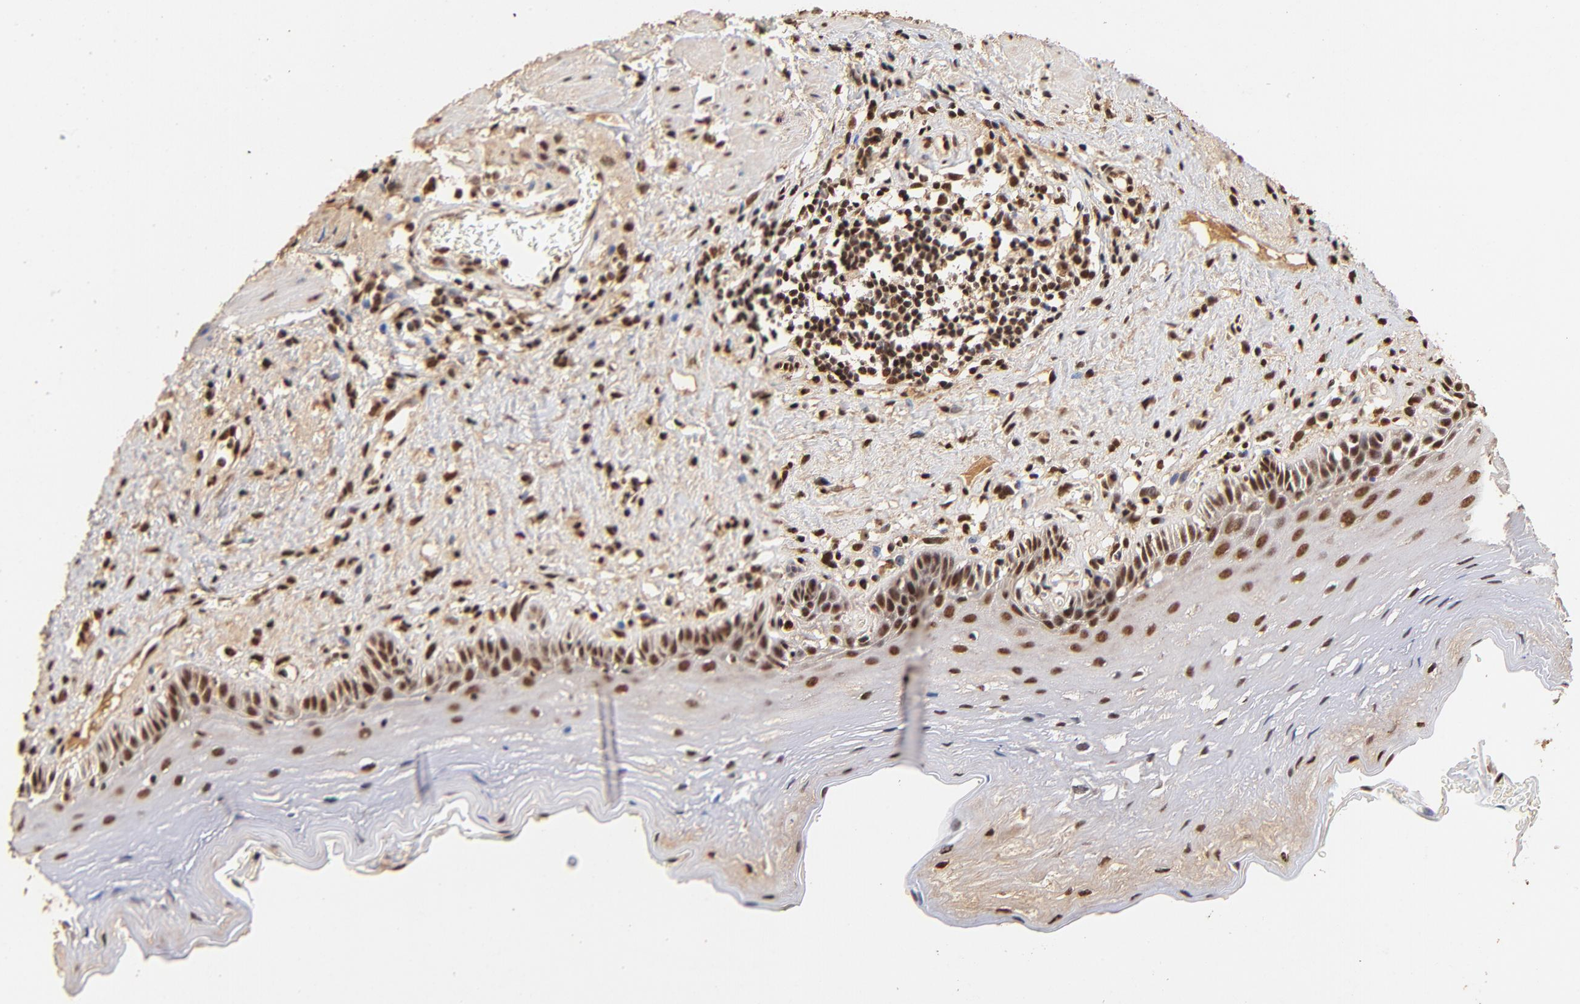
{"staining": {"intensity": "strong", "quantity": ">75%", "location": "cytoplasmic/membranous,nuclear"}, "tissue": "esophagus", "cell_type": "Squamous epithelial cells", "image_type": "normal", "snomed": [{"axis": "morphology", "description": "Normal tissue, NOS"}, {"axis": "topography", "description": "Esophagus"}], "caption": "This micrograph demonstrates IHC staining of benign human esophagus, with high strong cytoplasmic/membranous,nuclear expression in approximately >75% of squamous epithelial cells.", "gene": "MED12", "patient": {"sex": "female", "age": 70}}